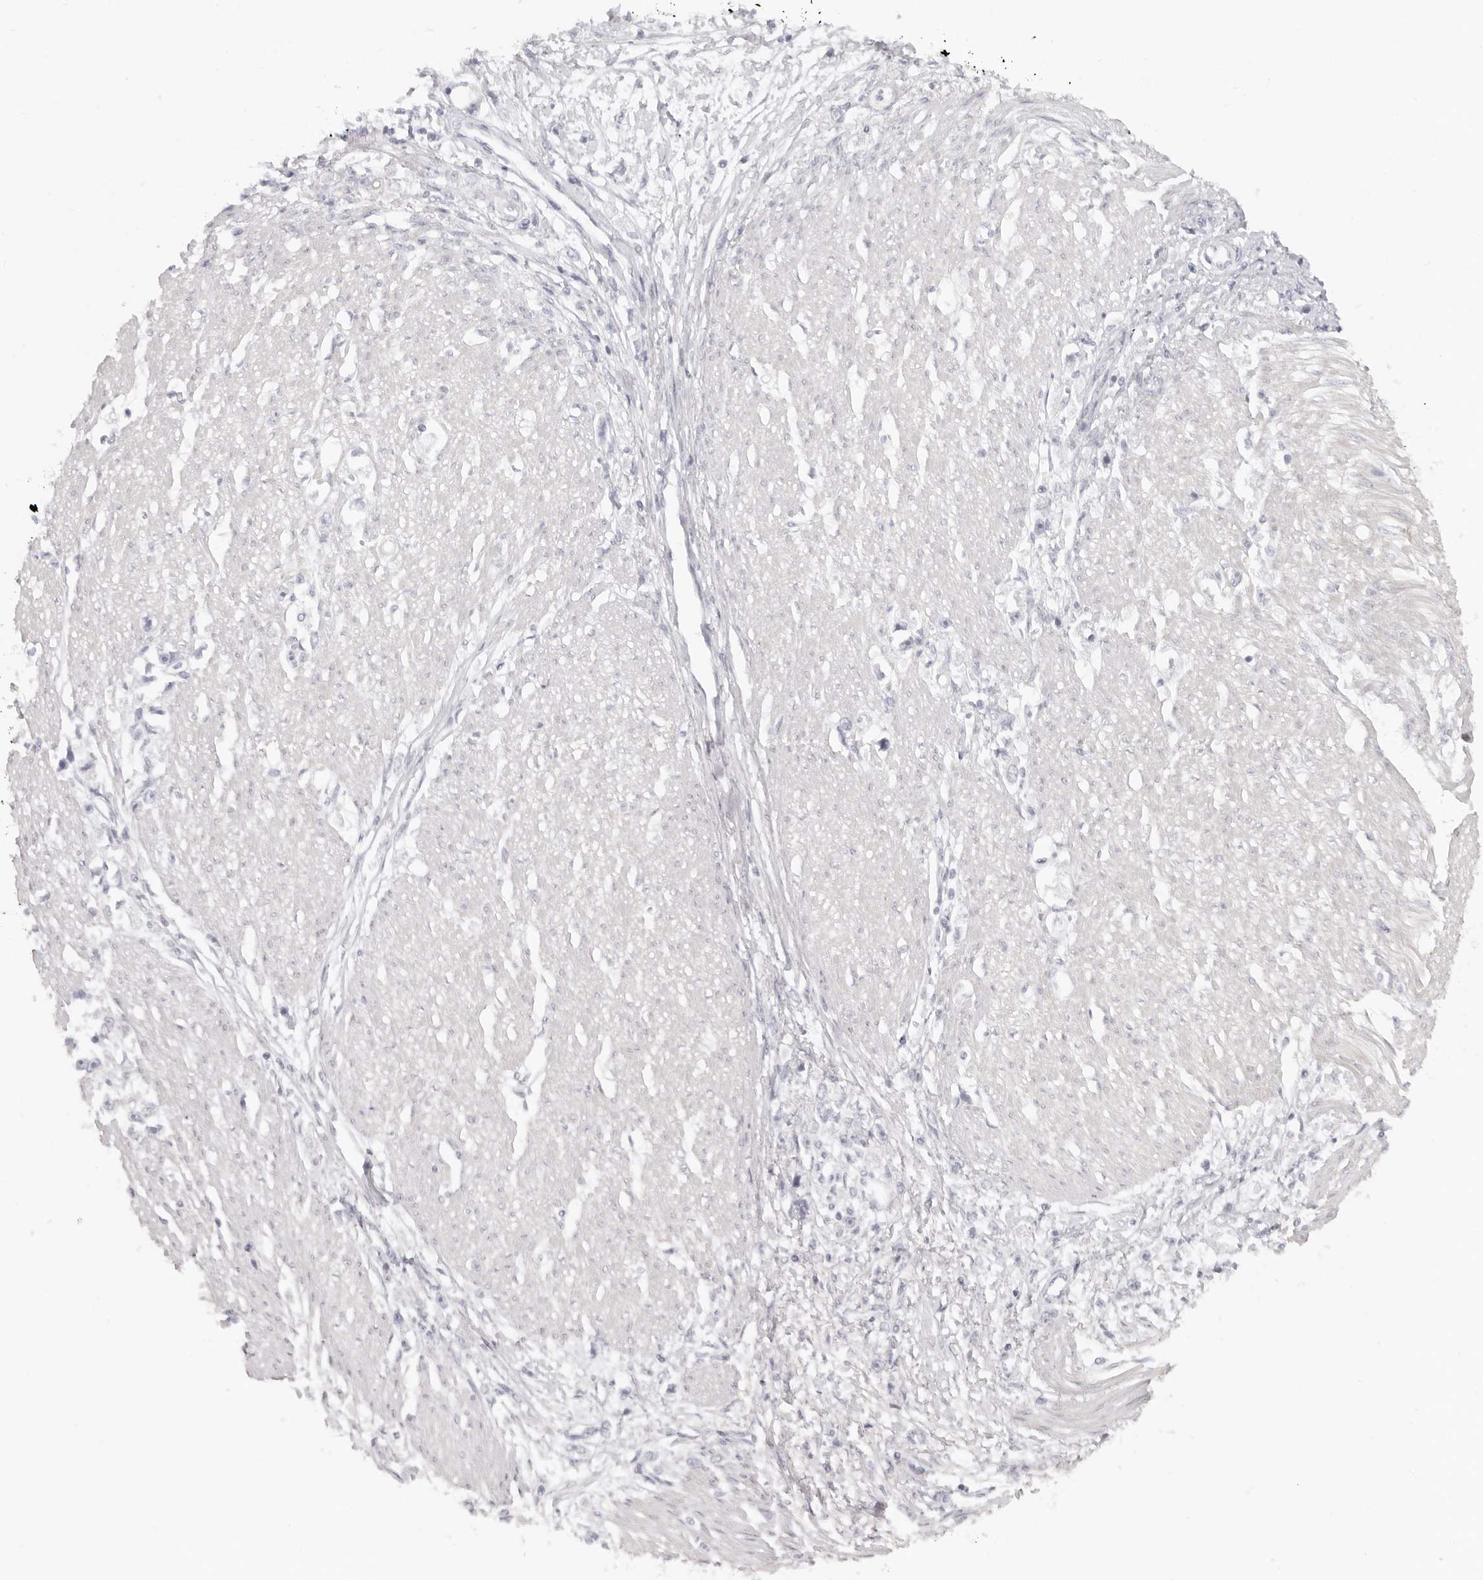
{"staining": {"intensity": "negative", "quantity": "none", "location": "none"}, "tissue": "stomach cancer", "cell_type": "Tumor cells", "image_type": "cancer", "snomed": [{"axis": "morphology", "description": "Adenocarcinoma, NOS"}, {"axis": "topography", "description": "Stomach"}], "caption": "A photomicrograph of human adenocarcinoma (stomach) is negative for staining in tumor cells.", "gene": "RXFP1", "patient": {"sex": "female", "age": 59}}